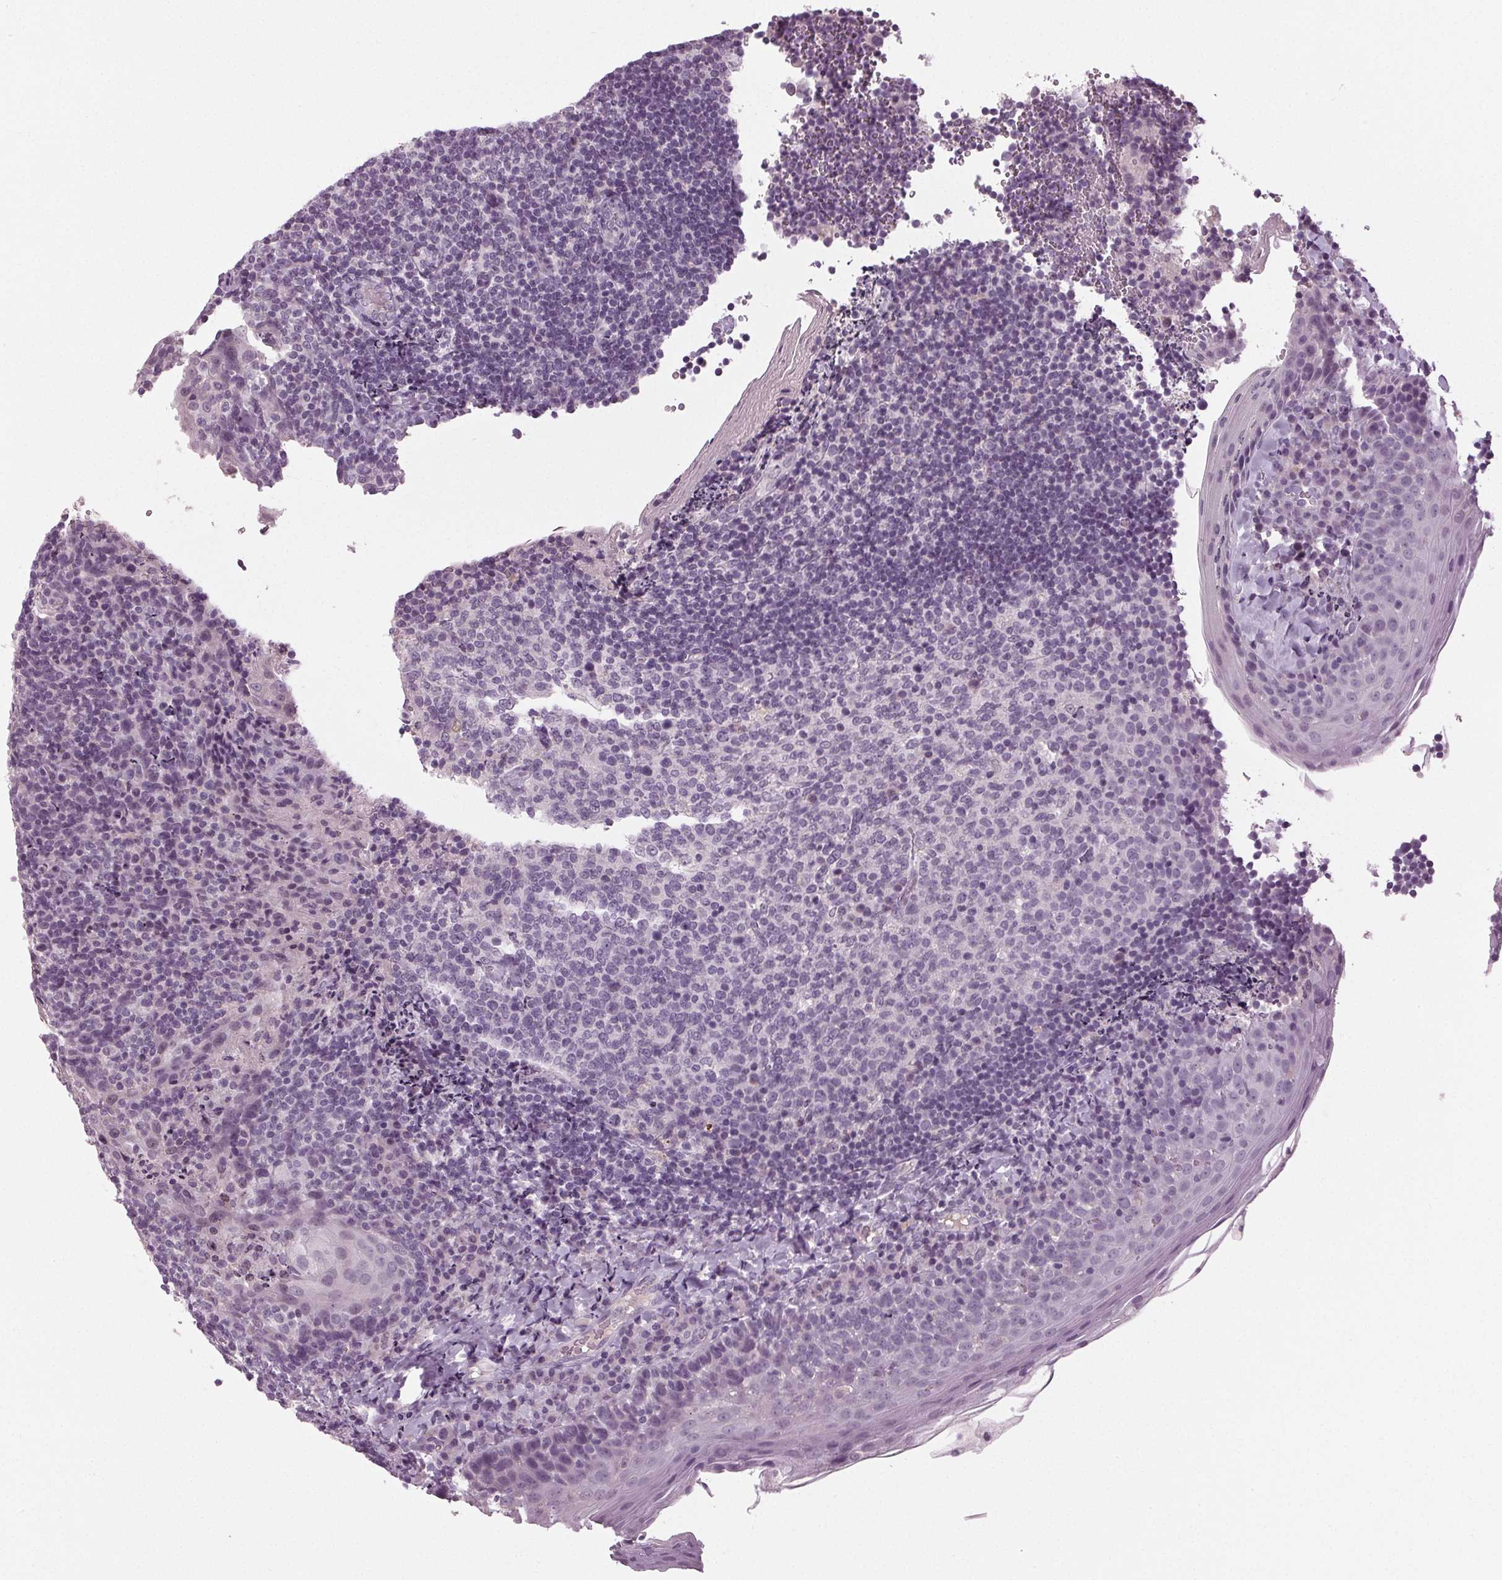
{"staining": {"intensity": "negative", "quantity": "none", "location": "none"}, "tissue": "tonsil", "cell_type": "Germinal center cells", "image_type": "normal", "snomed": [{"axis": "morphology", "description": "Normal tissue, NOS"}, {"axis": "topography", "description": "Tonsil"}], "caption": "Immunohistochemistry (IHC) histopathology image of normal tonsil: tonsil stained with DAB (3,3'-diaminobenzidine) shows no significant protein staining in germinal center cells. (DAB IHC, high magnification).", "gene": "DNAH12", "patient": {"sex": "female", "age": 10}}